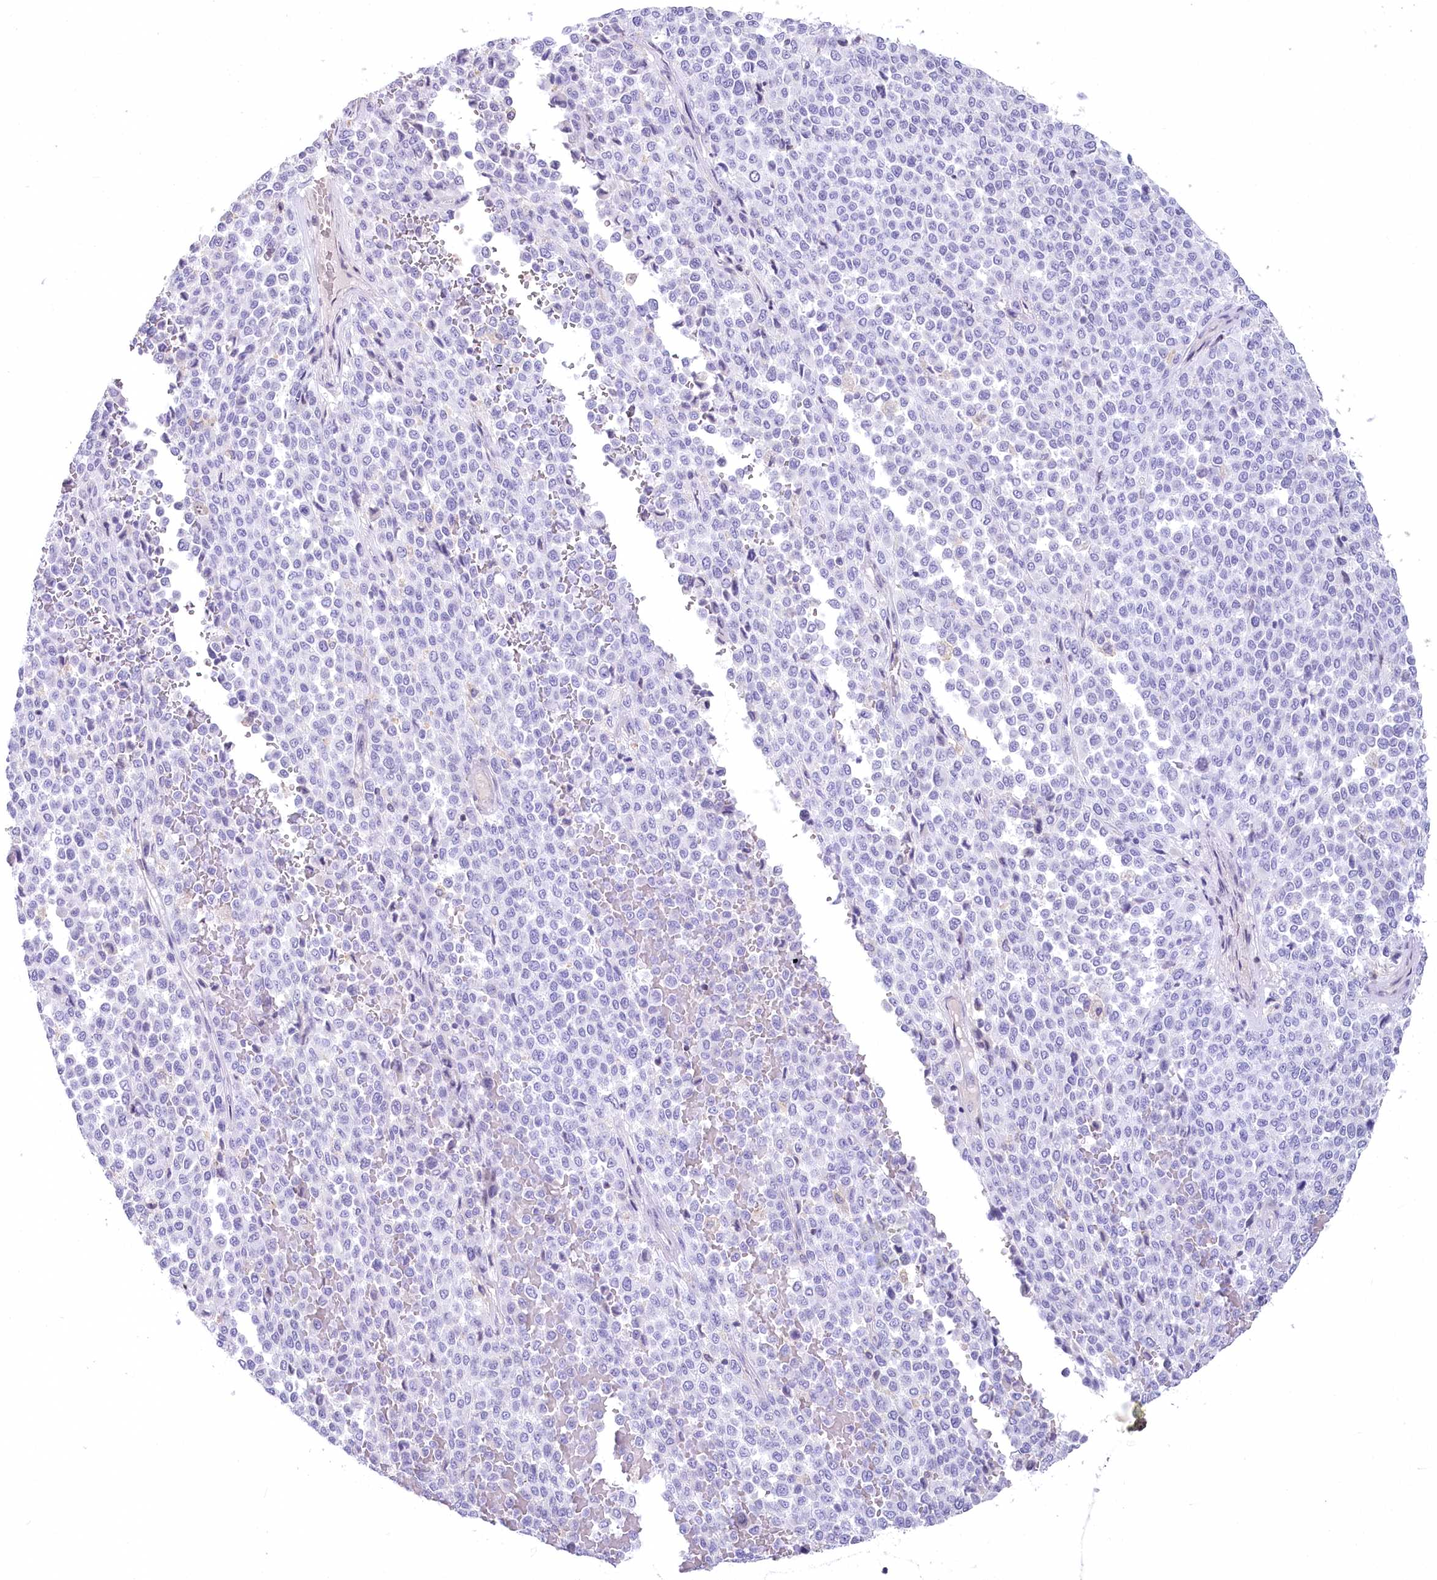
{"staining": {"intensity": "negative", "quantity": "none", "location": "none"}, "tissue": "melanoma", "cell_type": "Tumor cells", "image_type": "cancer", "snomed": [{"axis": "morphology", "description": "Malignant melanoma, Metastatic site"}, {"axis": "topography", "description": "Pancreas"}], "caption": "A high-resolution micrograph shows immunohistochemistry (IHC) staining of malignant melanoma (metastatic site), which reveals no significant staining in tumor cells.", "gene": "MYOZ1", "patient": {"sex": "female", "age": 30}}